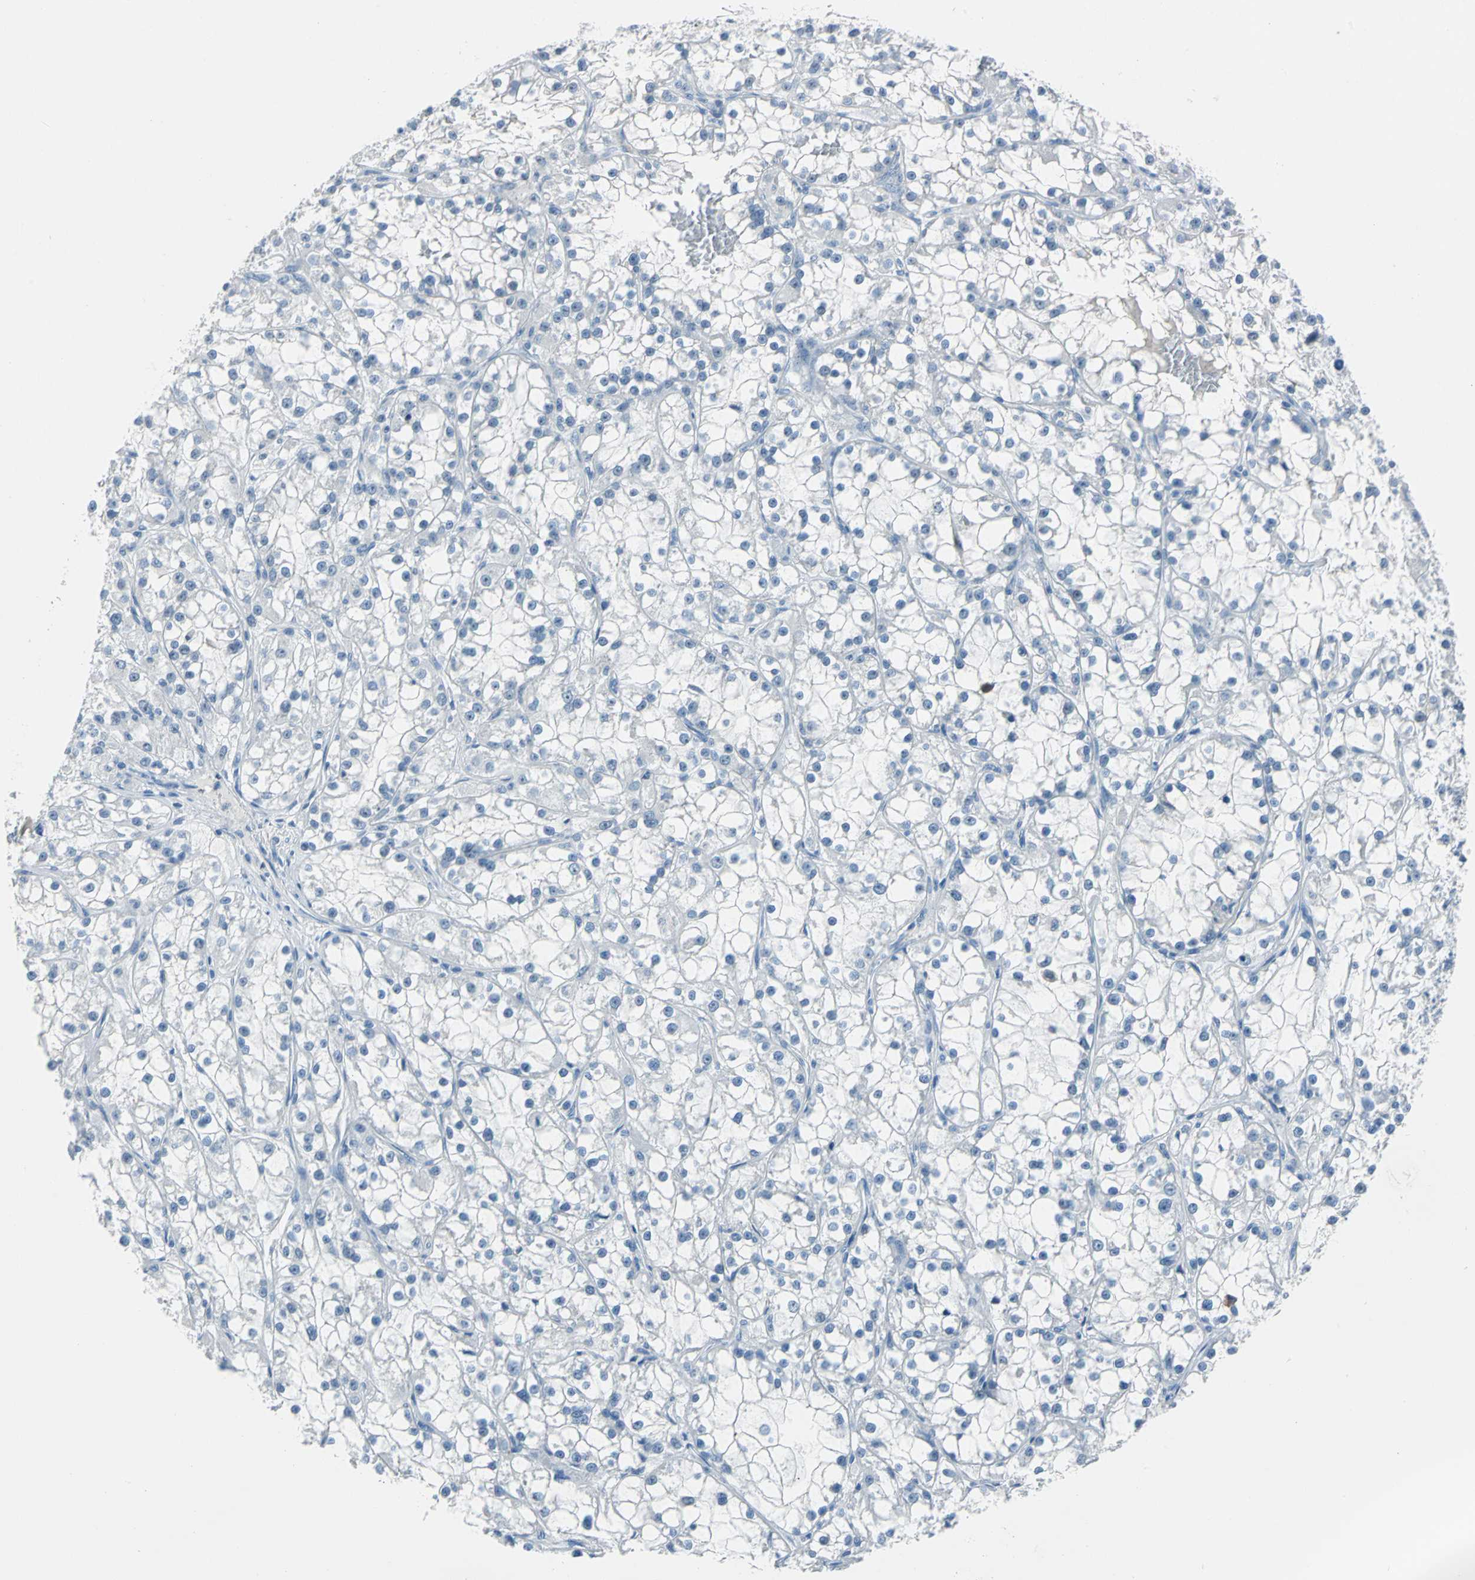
{"staining": {"intensity": "negative", "quantity": "none", "location": "none"}, "tissue": "renal cancer", "cell_type": "Tumor cells", "image_type": "cancer", "snomed": [{"axis": "morphology", "description": "Adenocarcinoma, NOS"}, {"axis": "topography", "description": "Kidney"}], "caption": "Immunohistochemistry (IHC) image of human renal cancer stained for a protein (brown), which displays no positivity in tumor cells. (Immunohistochemistry (IHC), brightfield microscopy, high magnification).", "gene": "MUC4", "patient": {"sex": "female", "age": 52}}